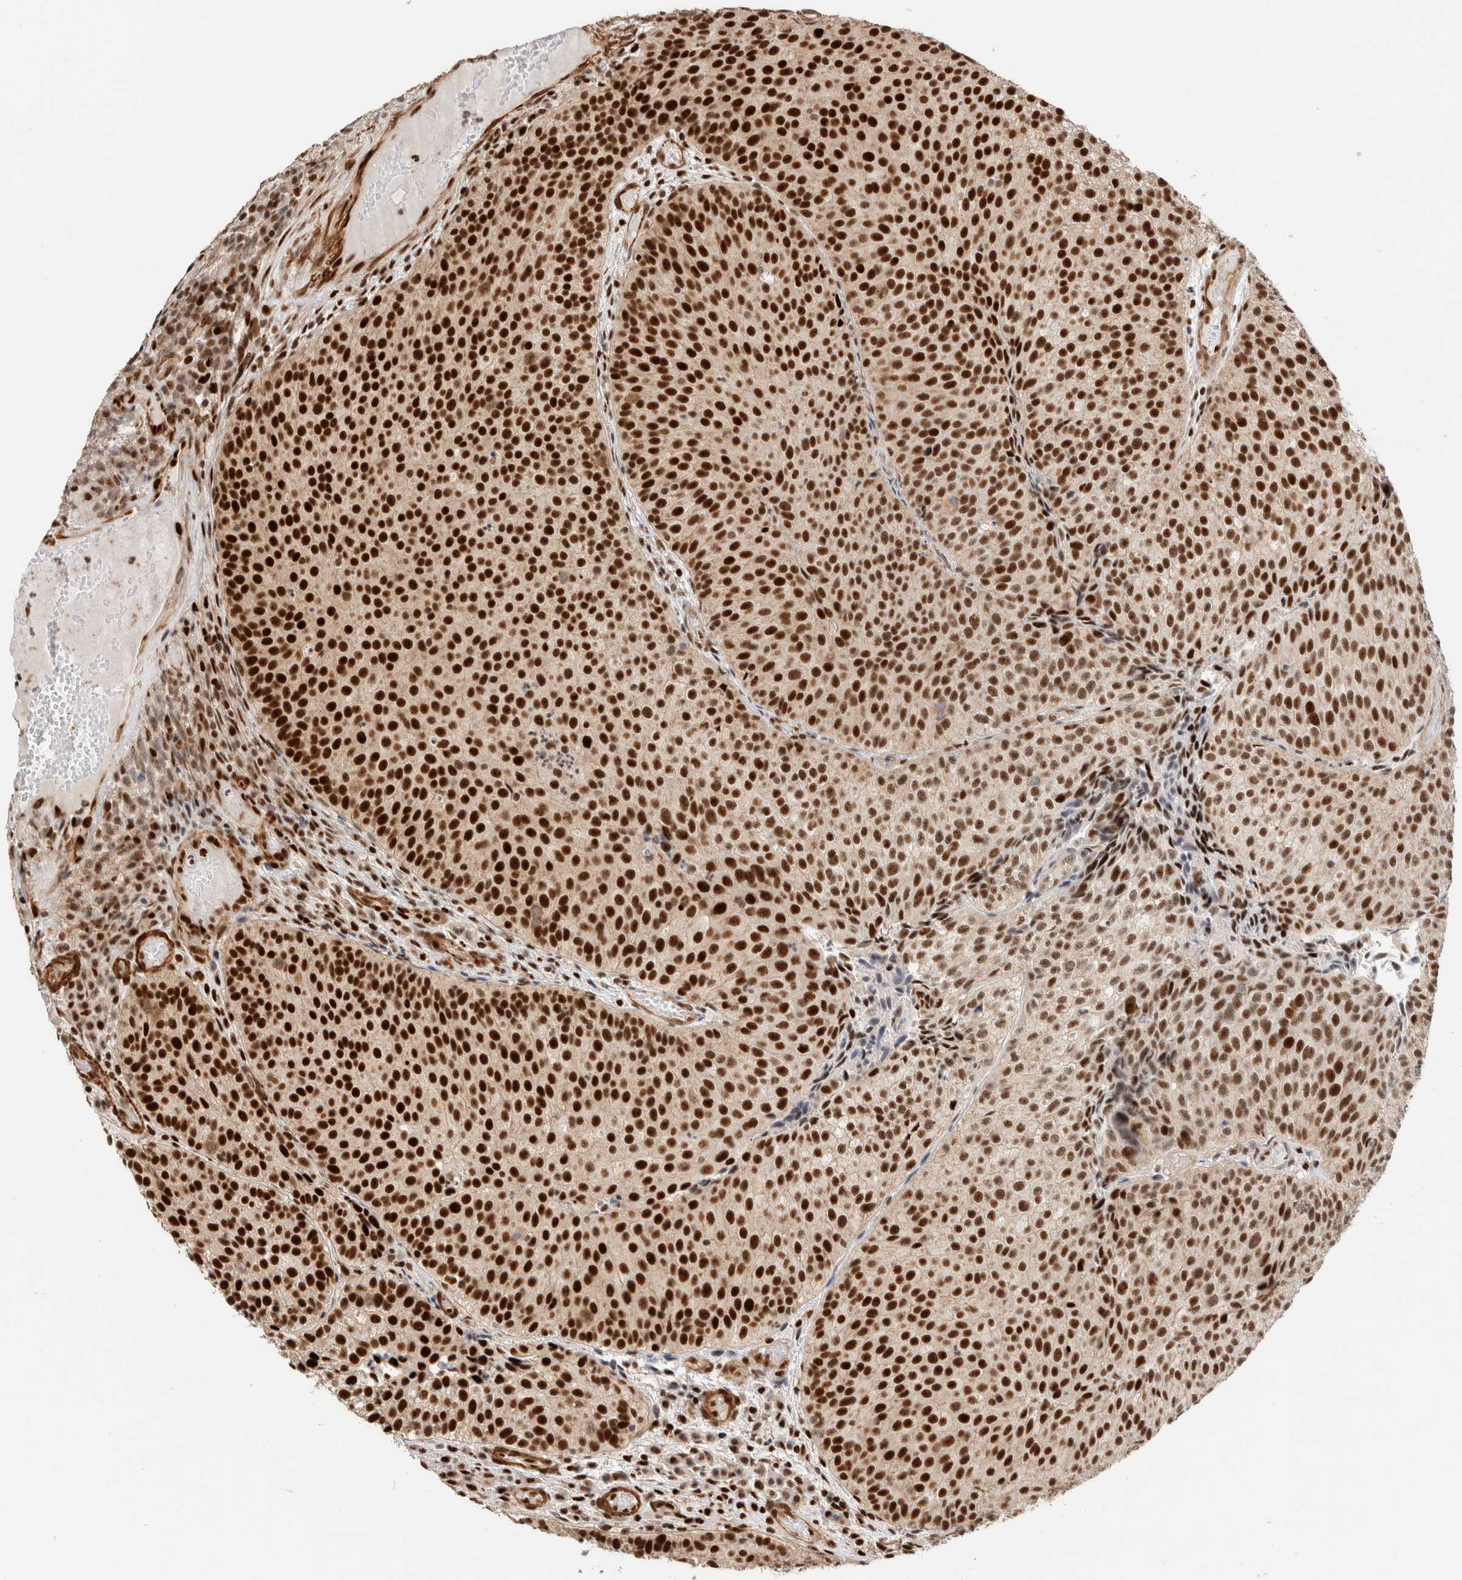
{"staining": {"intensity": "strong", "quantity": ">75%", "location": "nuclear"}, "tissue": "urothelial cancer", "cell_type": "Tumor cells", "image_type": "cancer", "snomed": [{"axis": "morphology", "description": "Urothelial carcinoma, Low grade"}, {"axis": "topography", "description": "Urinary bladder"}], "caption": "DAB immunohistochemical staining of urothelial cancer exhibits strong nuclear protein positivity in about >75% of tumor cells.", "gene": "ID3", "patient": {"sex": "male", "age": 86}}